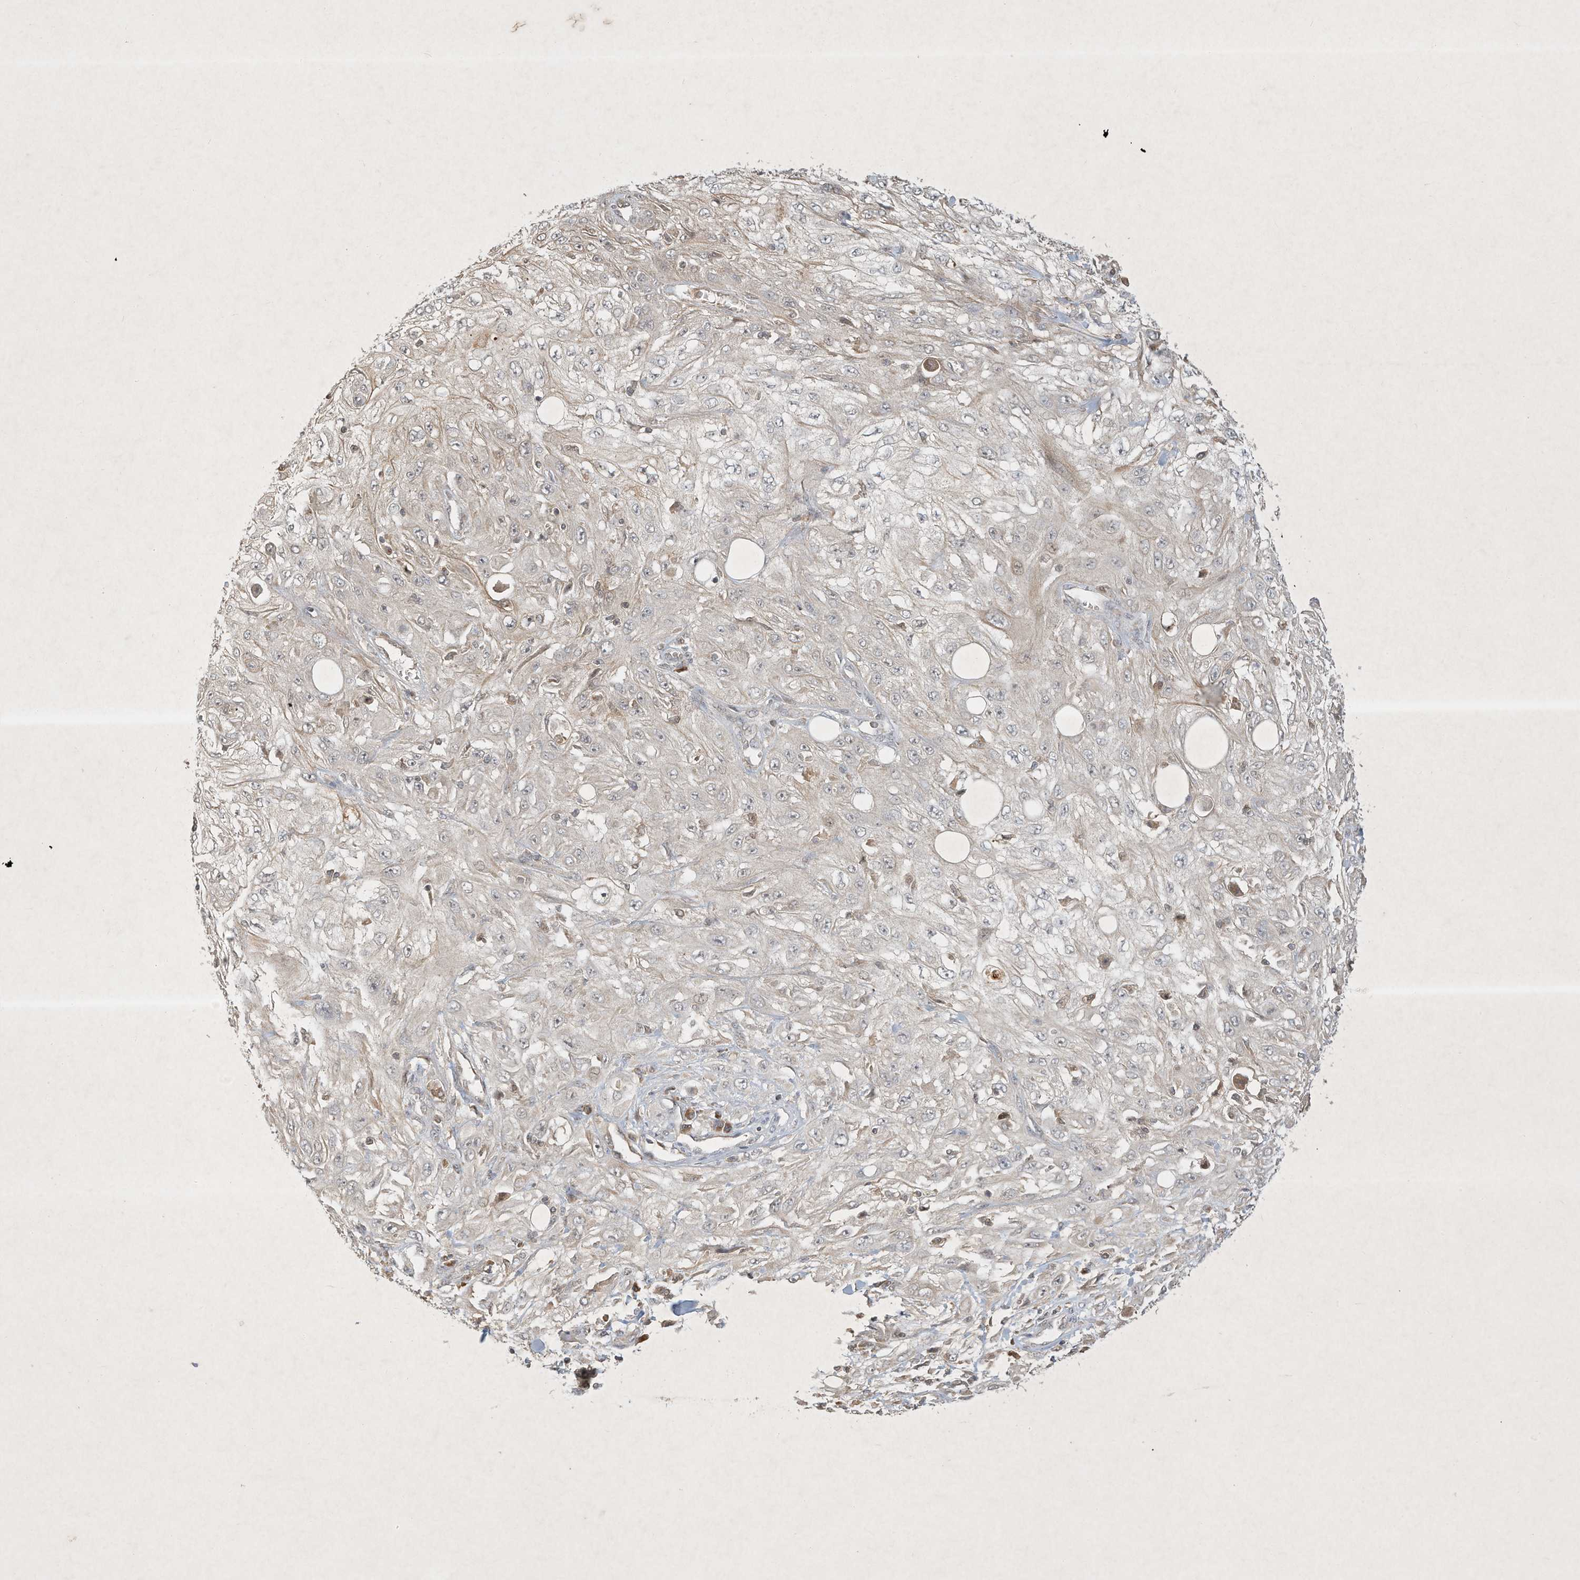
{"staining": {"intensity": "negative", "quantity": "none", "location": "none"}, "tissue": "skin cancer", "cell_type": "Tumor cells", "image_type": "cancer", "snomed": [{"axis": "morphology", "description": "Squamous cell carcinoma, NOS"}, {"axis": "topography", "description": "Skin"}], "caption": "The micrograph displays no staining of tumor cells in skin cancer.", "gene": "BTRC", "patient": {"sex": "male", "age": 75}}